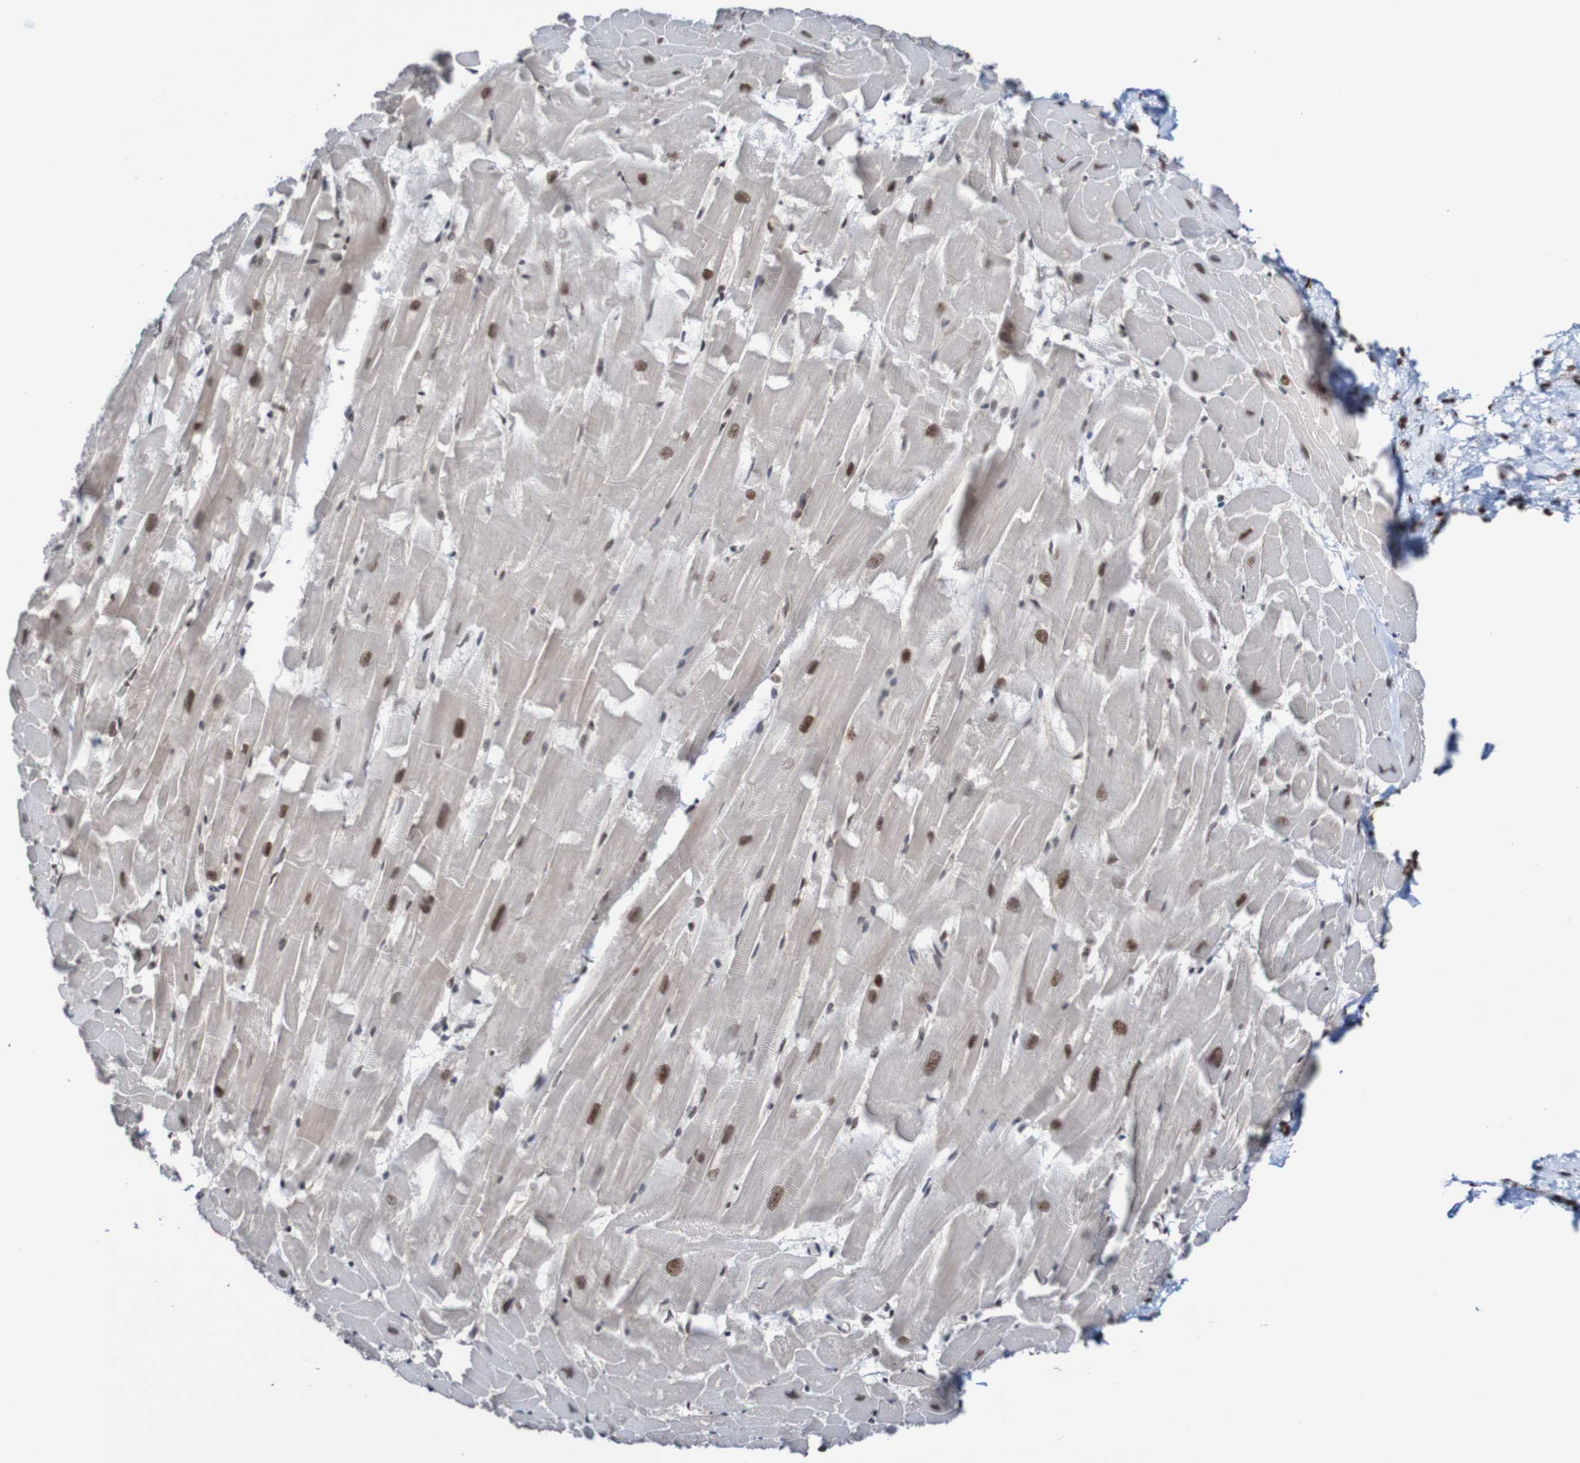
{"staining": {"intensity": "strong", "quantity": ">75%", "location": "nuclear"}, "tissue": "heart muscle", "cell_type": "Cardiomyocytes", "image_type": "normal", "snomed": [{"axis": "morphology", "description": "Normal tissue, NOS"}, {"axis": "topography", "description": "Heart"}], "caption": "Immunohistochemical staining of normal heart muscle reveals >75% levels of strong nuclear protein expression in approximately >75% of cardiomyocytes. Using DAB (brown) and hematoxylin (blue) stains, captured at high magnification using brightfield microscopy.", "gene": "CDC5L", "patient": {"sex": "female", "age": 19}}